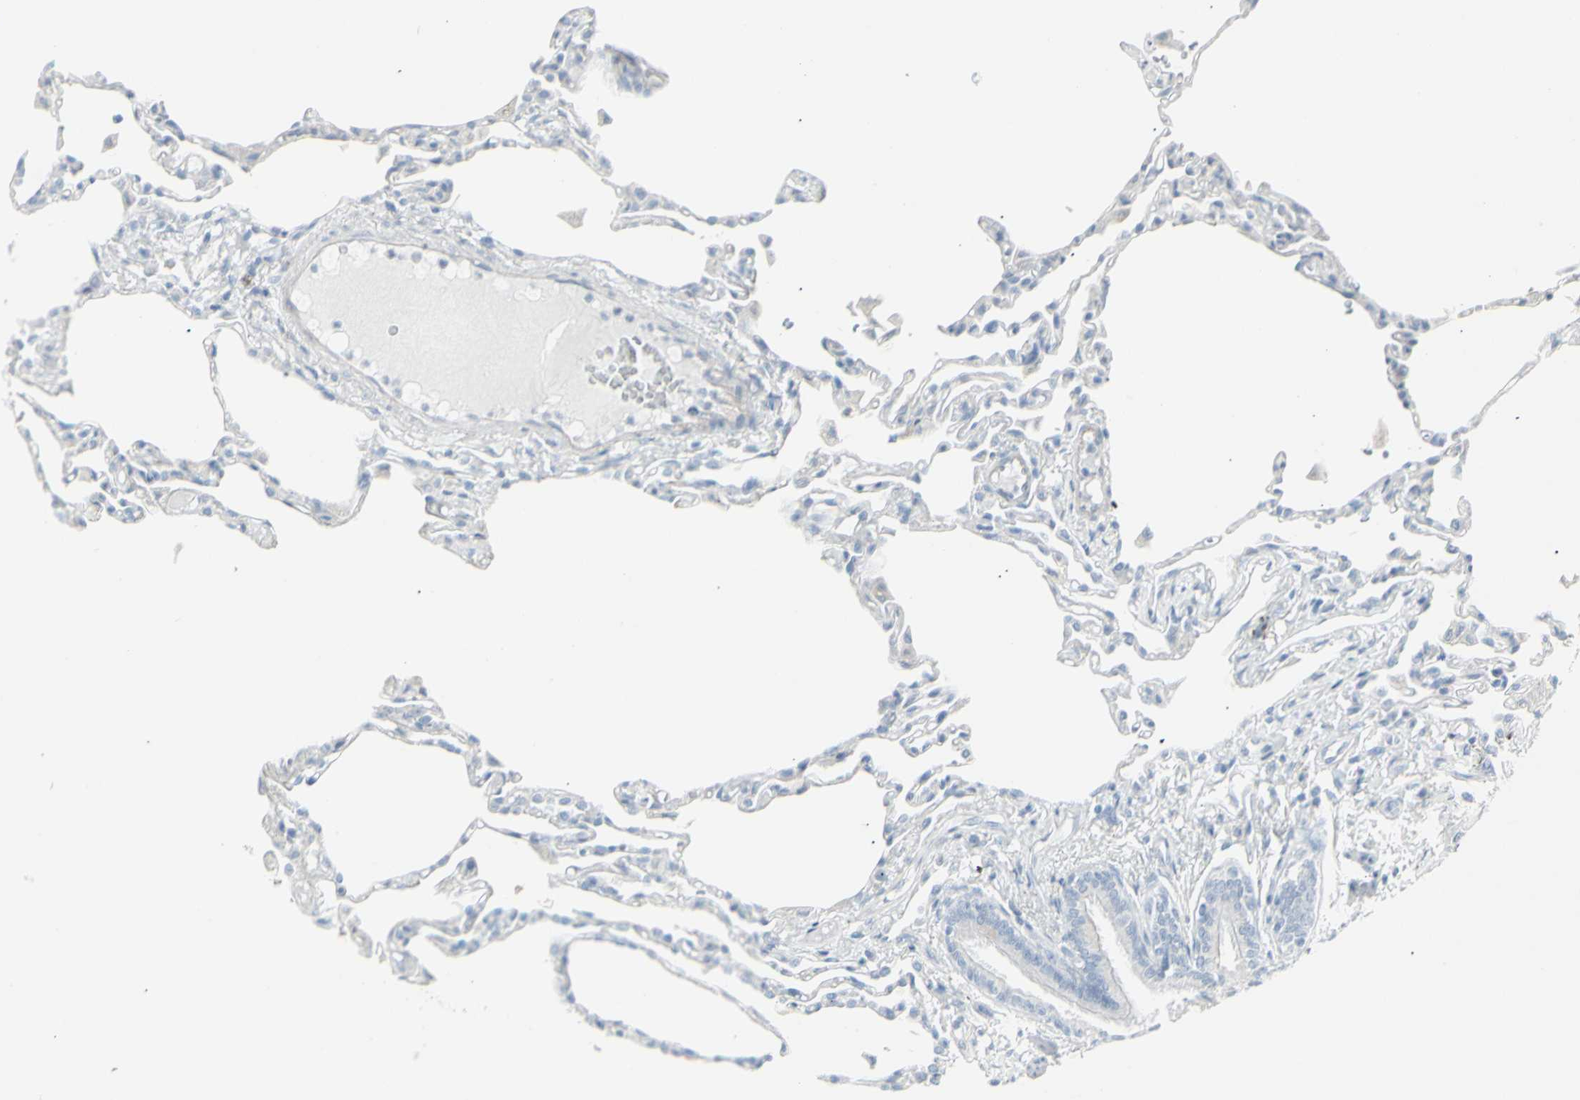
{"staining": {"intensity": "negative", "quantity": "none", "location": "none"}, "tissue": "lung", "cell_type": "Alveolar cells", "image_type": "normal", "snomed": [{"axis": "morphology", "description": "Normal tissue, NOS"}, {"axis": "topography", "description": "Lung"}], "caption": "Immunohistochemistry image of benign lung: human lung stained with DAB demonstrates no significant protein staining in alveolar cells.", "gene": "YBX2", "patient": {"sex": "female", "age": 49}}